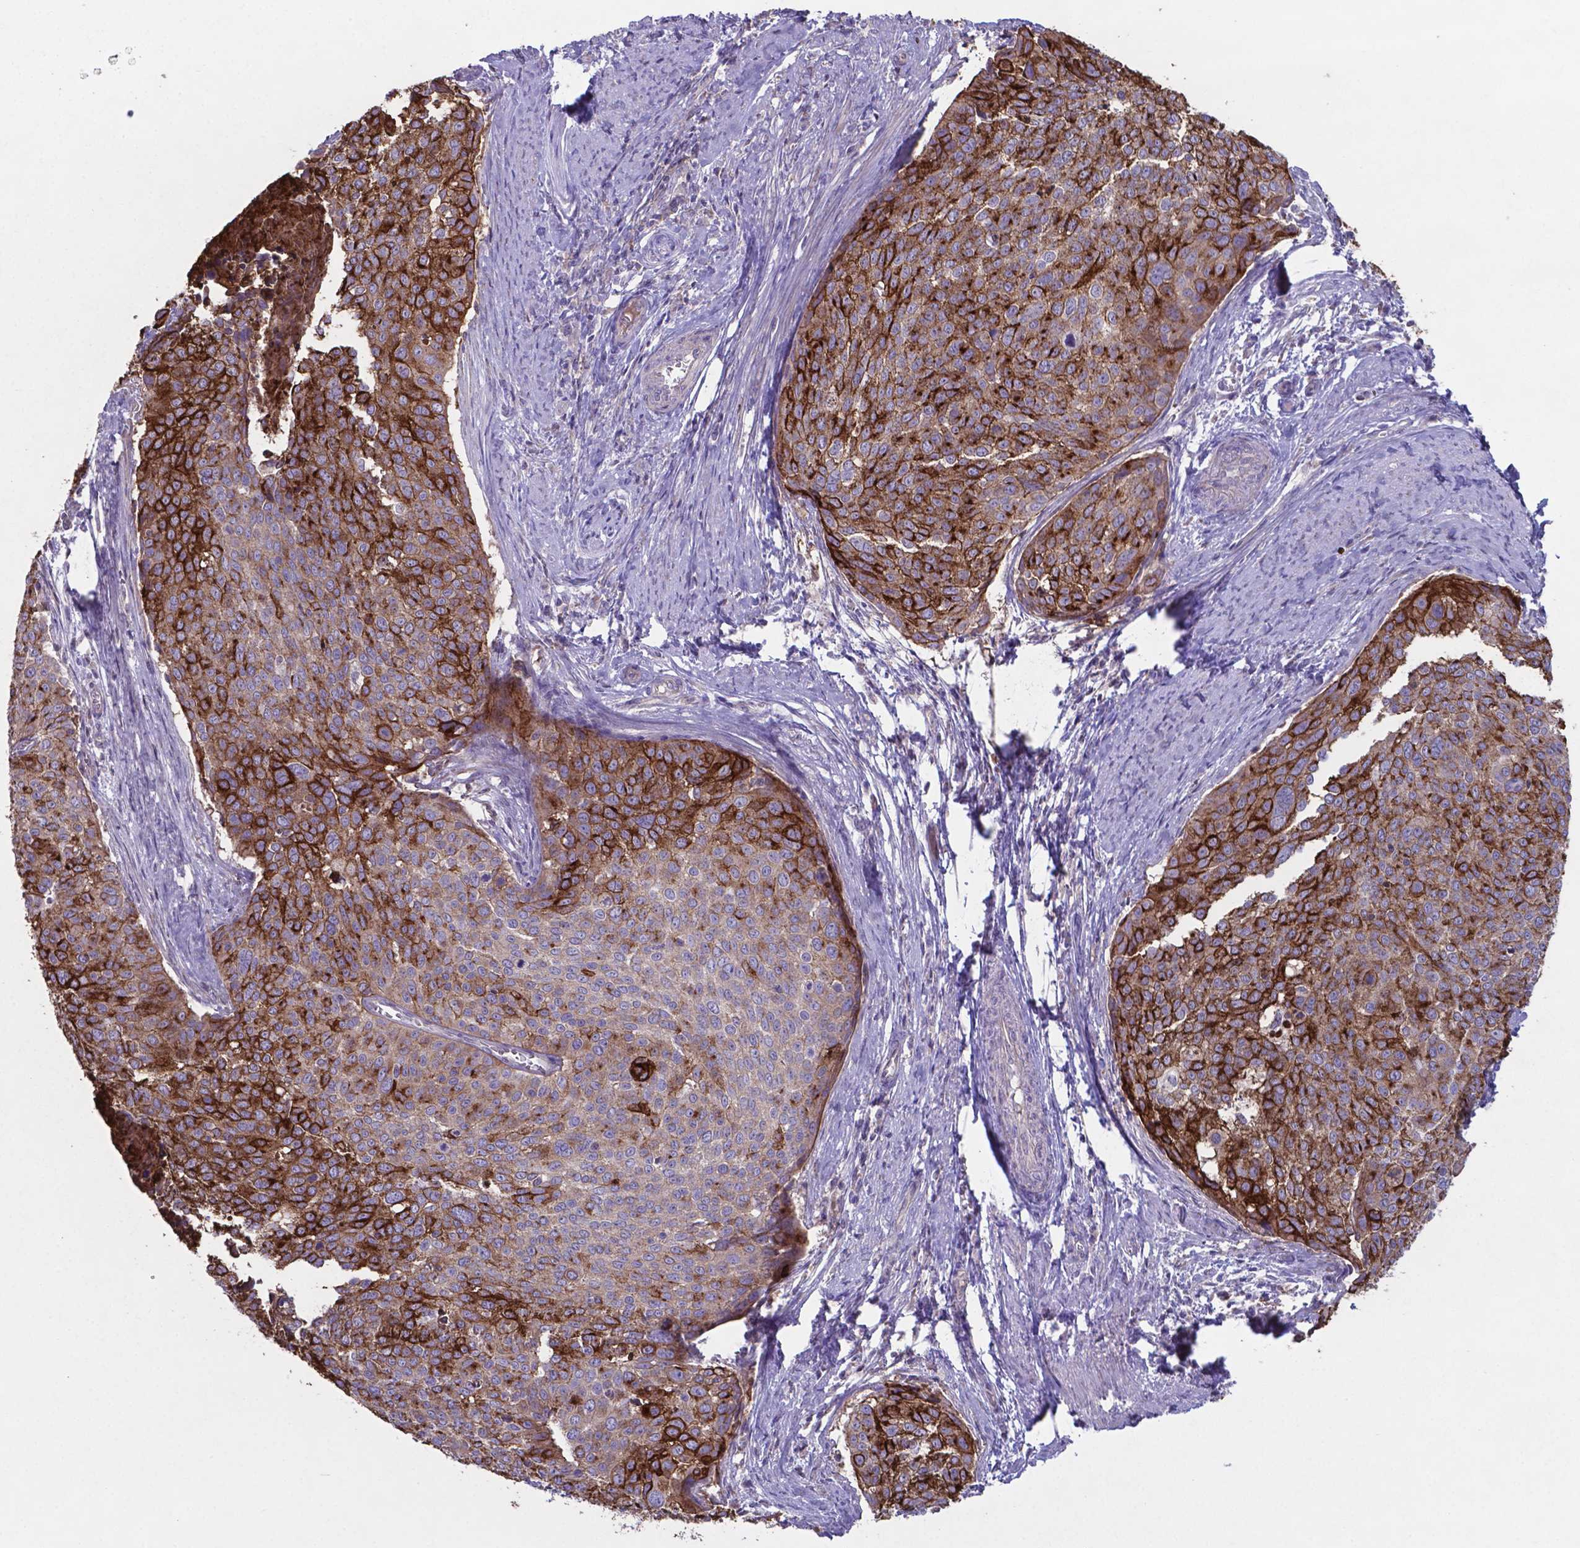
{"staining": {"intensity": "strong", "quantity": "25%-75%", "location": "cytoplasmic/membranous"}, "tissue": "cervical cancer", "cell_type": "Tumor cells", "image_type": "cancer", "snomed": [{"axis": "morphology", "description": "Squamous cell carcinoma, NOS"}, {"axis": "topography", "description": "Cervix"}], "caption": "IHC histopathology image of human squamous cell carcinoma (cervical) stained for a protein (brown), which shows high levels of strong cytoplasmic/membranous expression in about 25%-75% of tumor cells.", "gene": "TYRO3", "patient": {"sex": "female", "age": 39}}